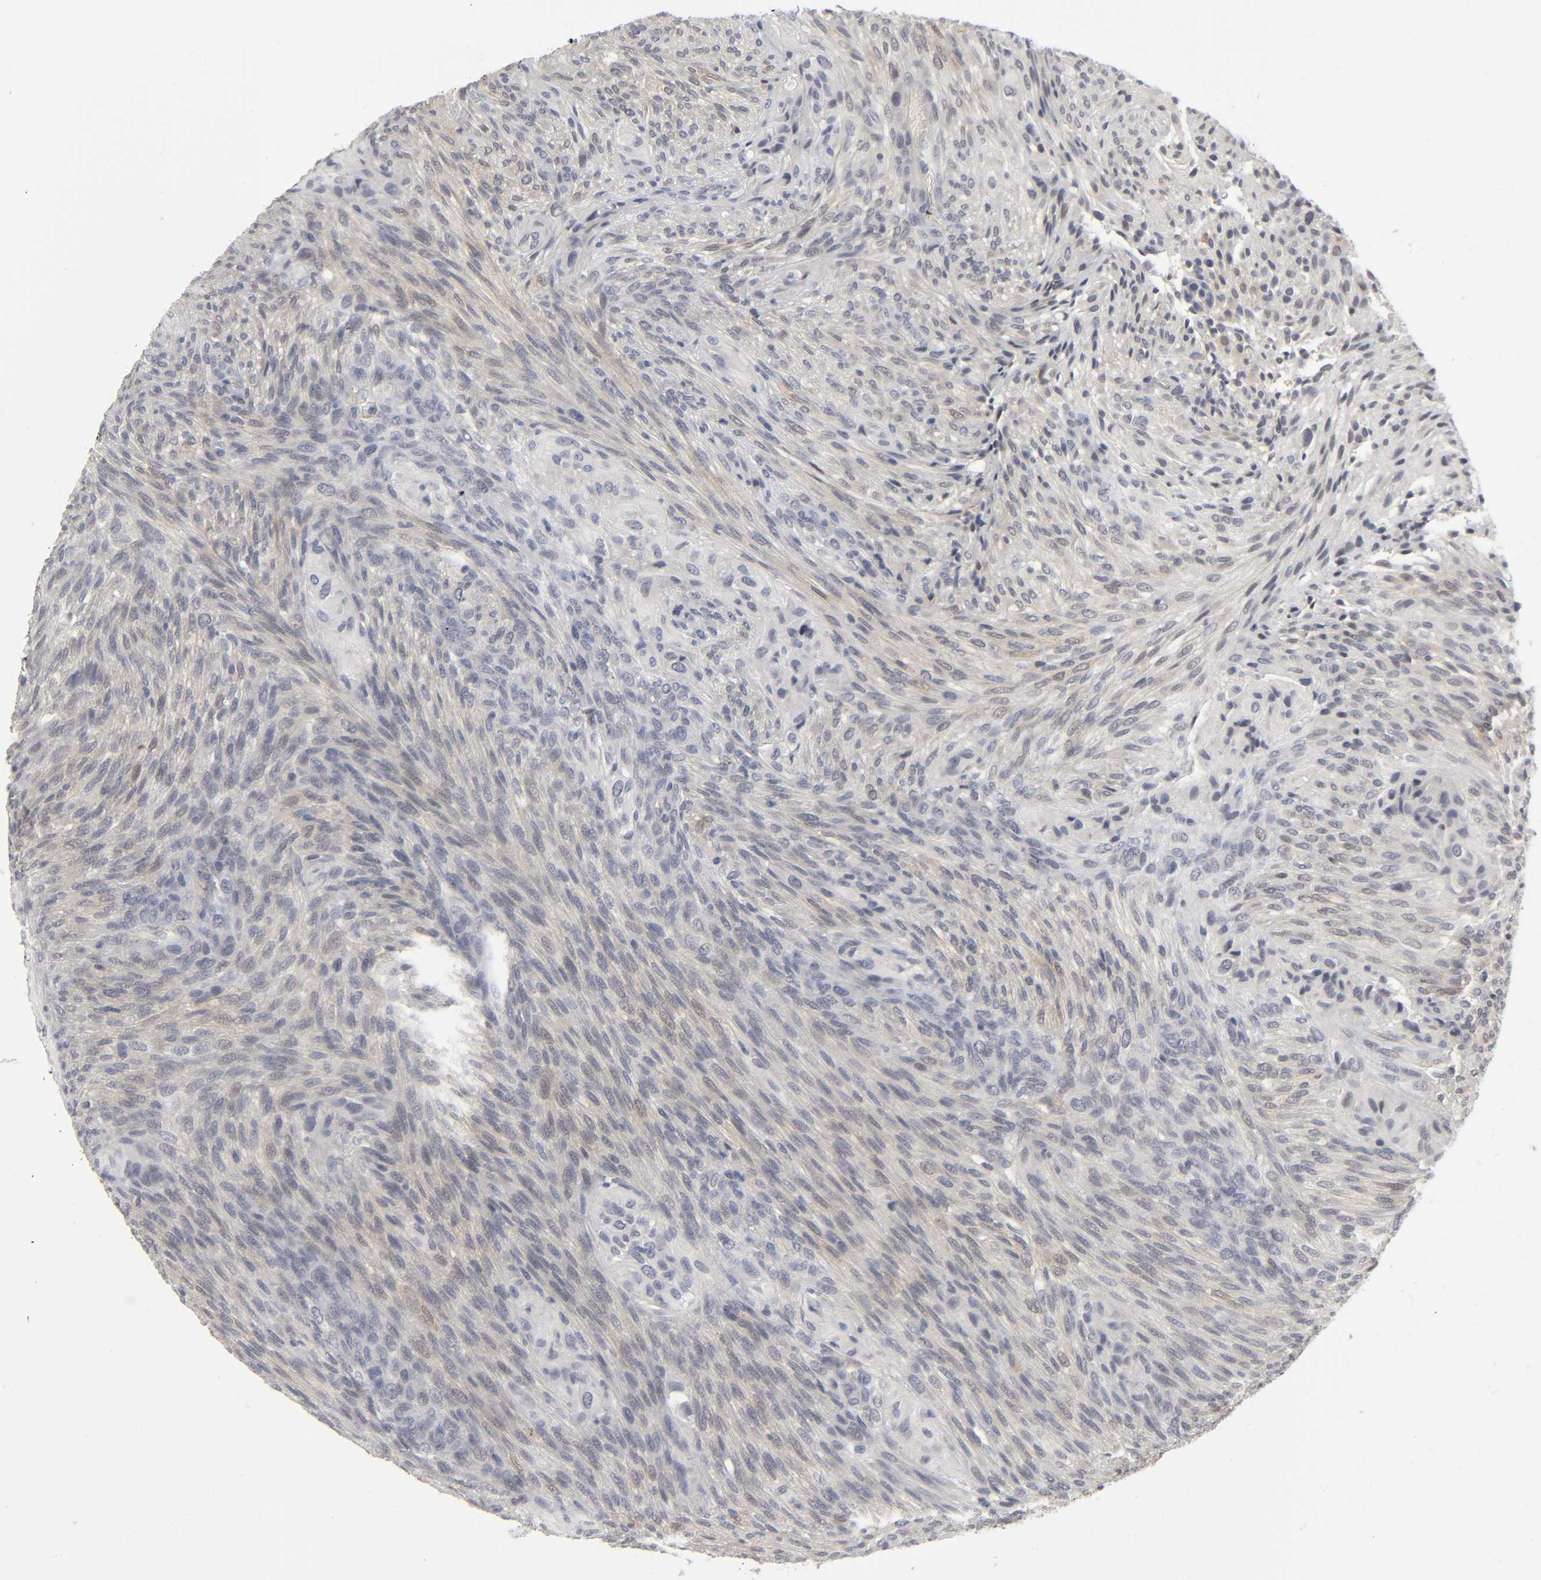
{"staining": {"intensity": "weak", "quantity": "25%-75%", "location": "cytoplasmic/membranous"}, "tissue": "glioma", "cell_type": "Tumor cells", "image_type": "cancer", "snomed": [{"axis": "morphology", "description": "Glioma, malignant, High grade"}, {"axis": "topography", "description": "Cerebral cortex"}], "caption": "A high-resolution photomicrograph shows IHC staining of glioma, which exhibits weak cytoplasmic/membranous positivity in about 25%-75% of tumor cells.", "gene": "PDLIM3", "patient": {"sex": "female", "age": 55}}